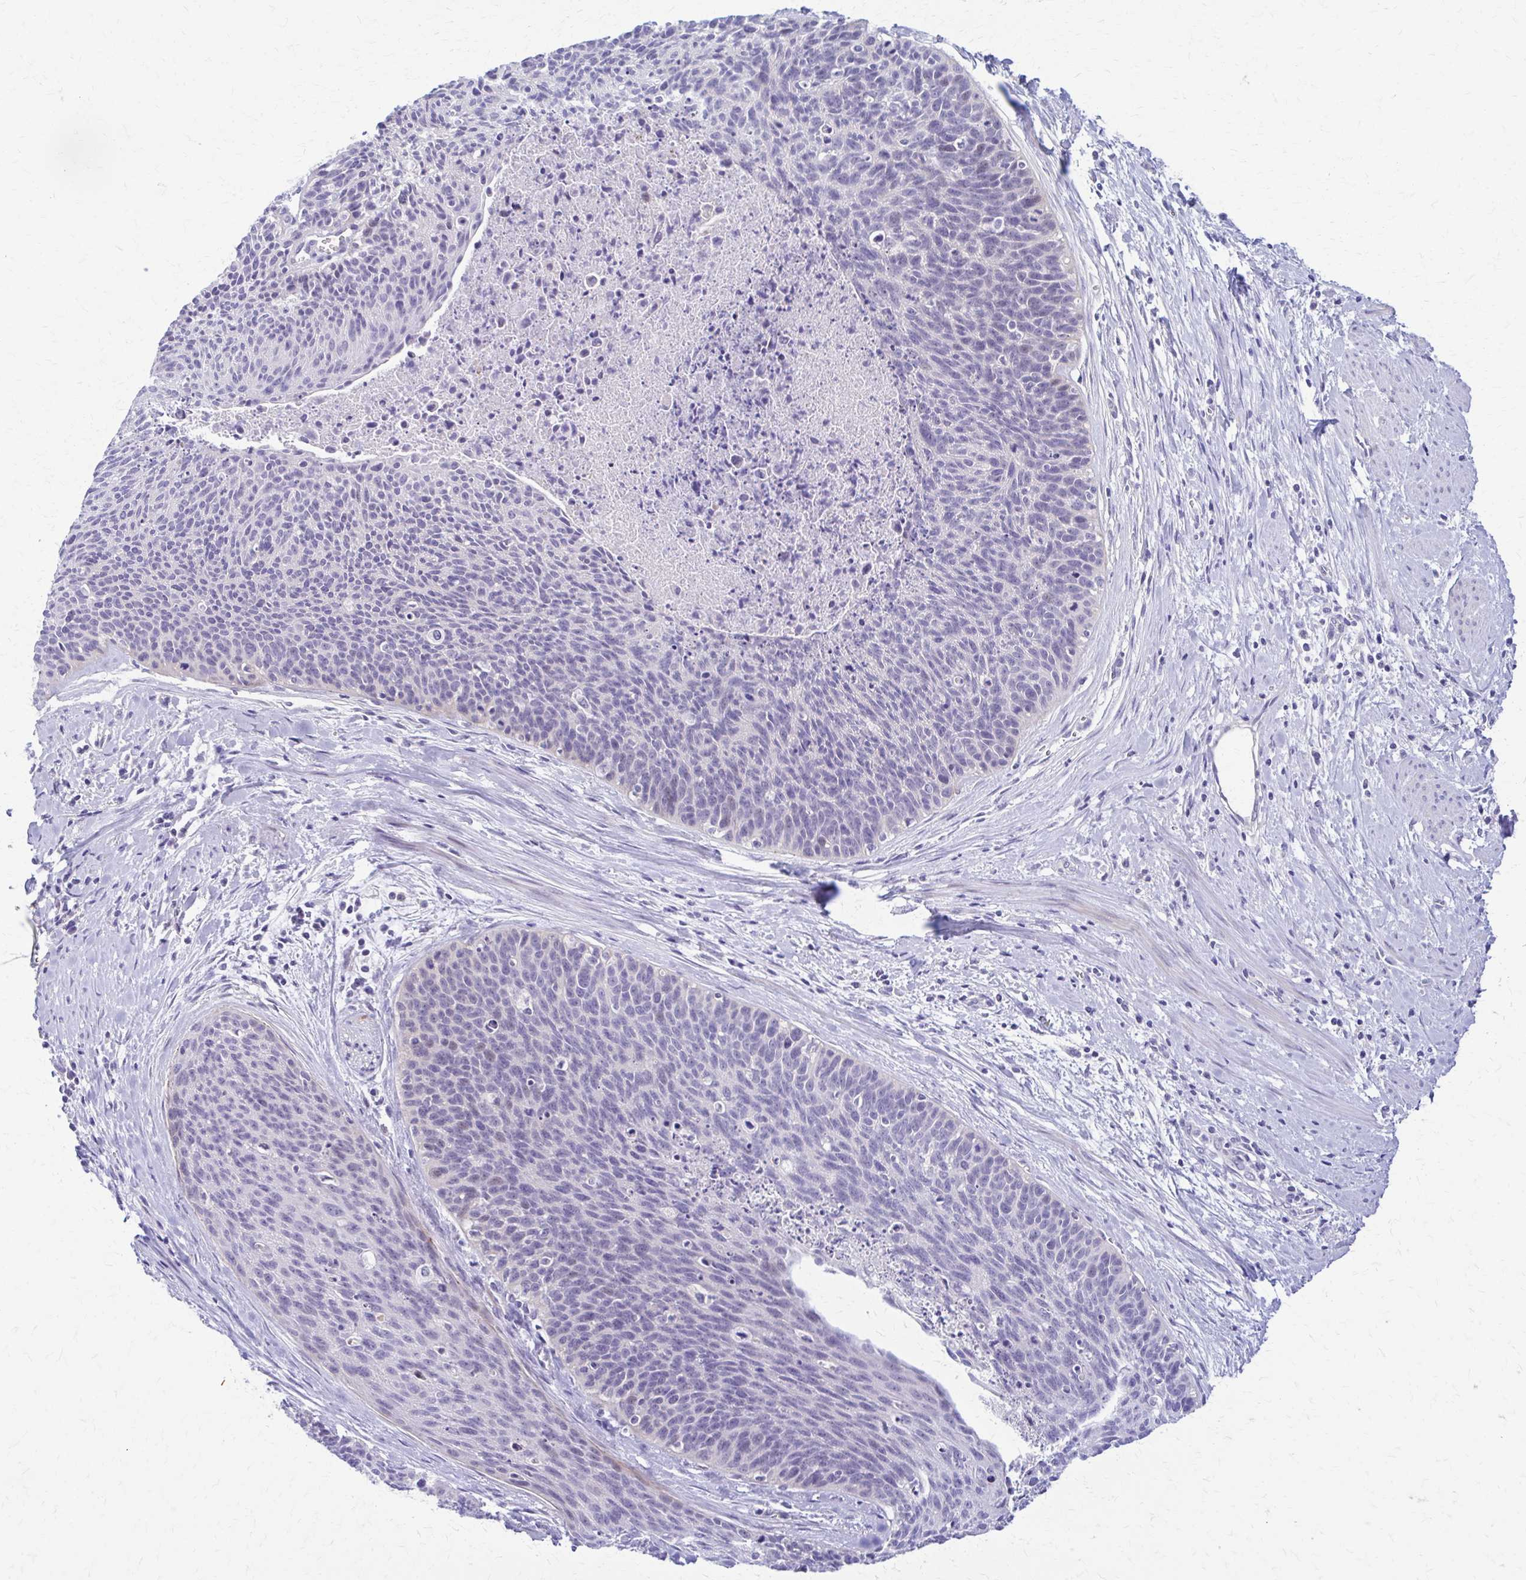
{"staining": {"intensity": "negative", "quantity": "none", "location": "none"}, "tissue": "cervical cancer", "cell_type": "Tumor cells", "image_type": "cancer", "snomed": [{"axis": "morphology", "description": "Squamous cell carcinoma, NOS"}, {"axis": "topography", "description": "Cervix"}], "caption": "DAB (3,3'-diaminobenzidine) immunohistochemical staining of cervical squamous cell carcinoma shows no significant staining in tumor cells.", "gene": "RHOBTB2", "patient": {"sex": "female", "age": 55}}